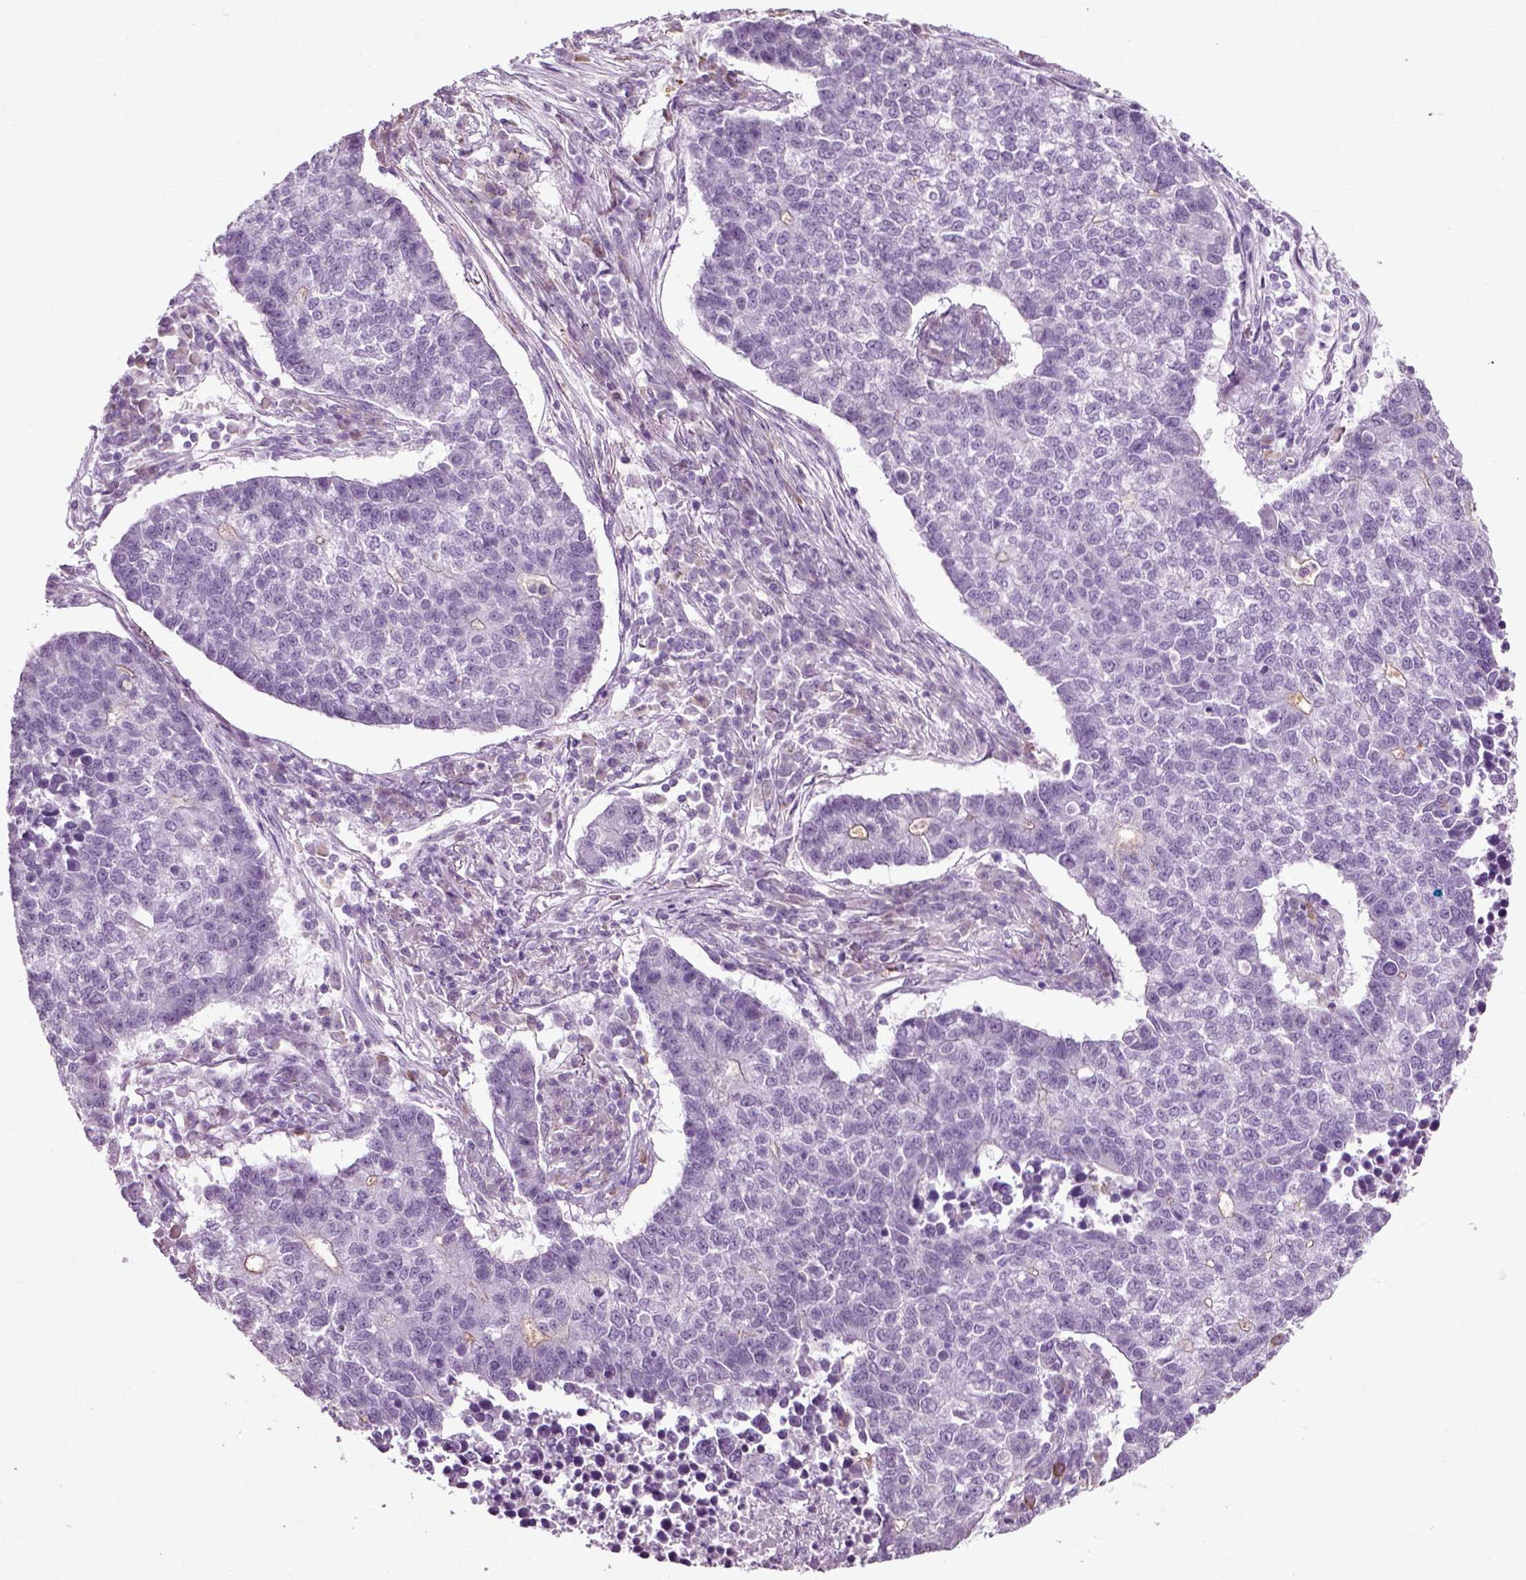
{"staining": {"intensity": "negative", "quantity": "none", "location": "none"}, "tissue": "lung cancer", "cell_type": "Tumor cells", "image_type": "cancer", "snomed": [{"axis": "morphology", "description": "Adenocarcinoma, NOS"}, {"axis": "topography", "description": "Lung"}], "caption": "Adenocarcinoma (lung) stained for a protein using IHC reveals no positivity tumor cells.", "gene": "SLC26A8", "patient": {"sex": "male", "age": 57}}